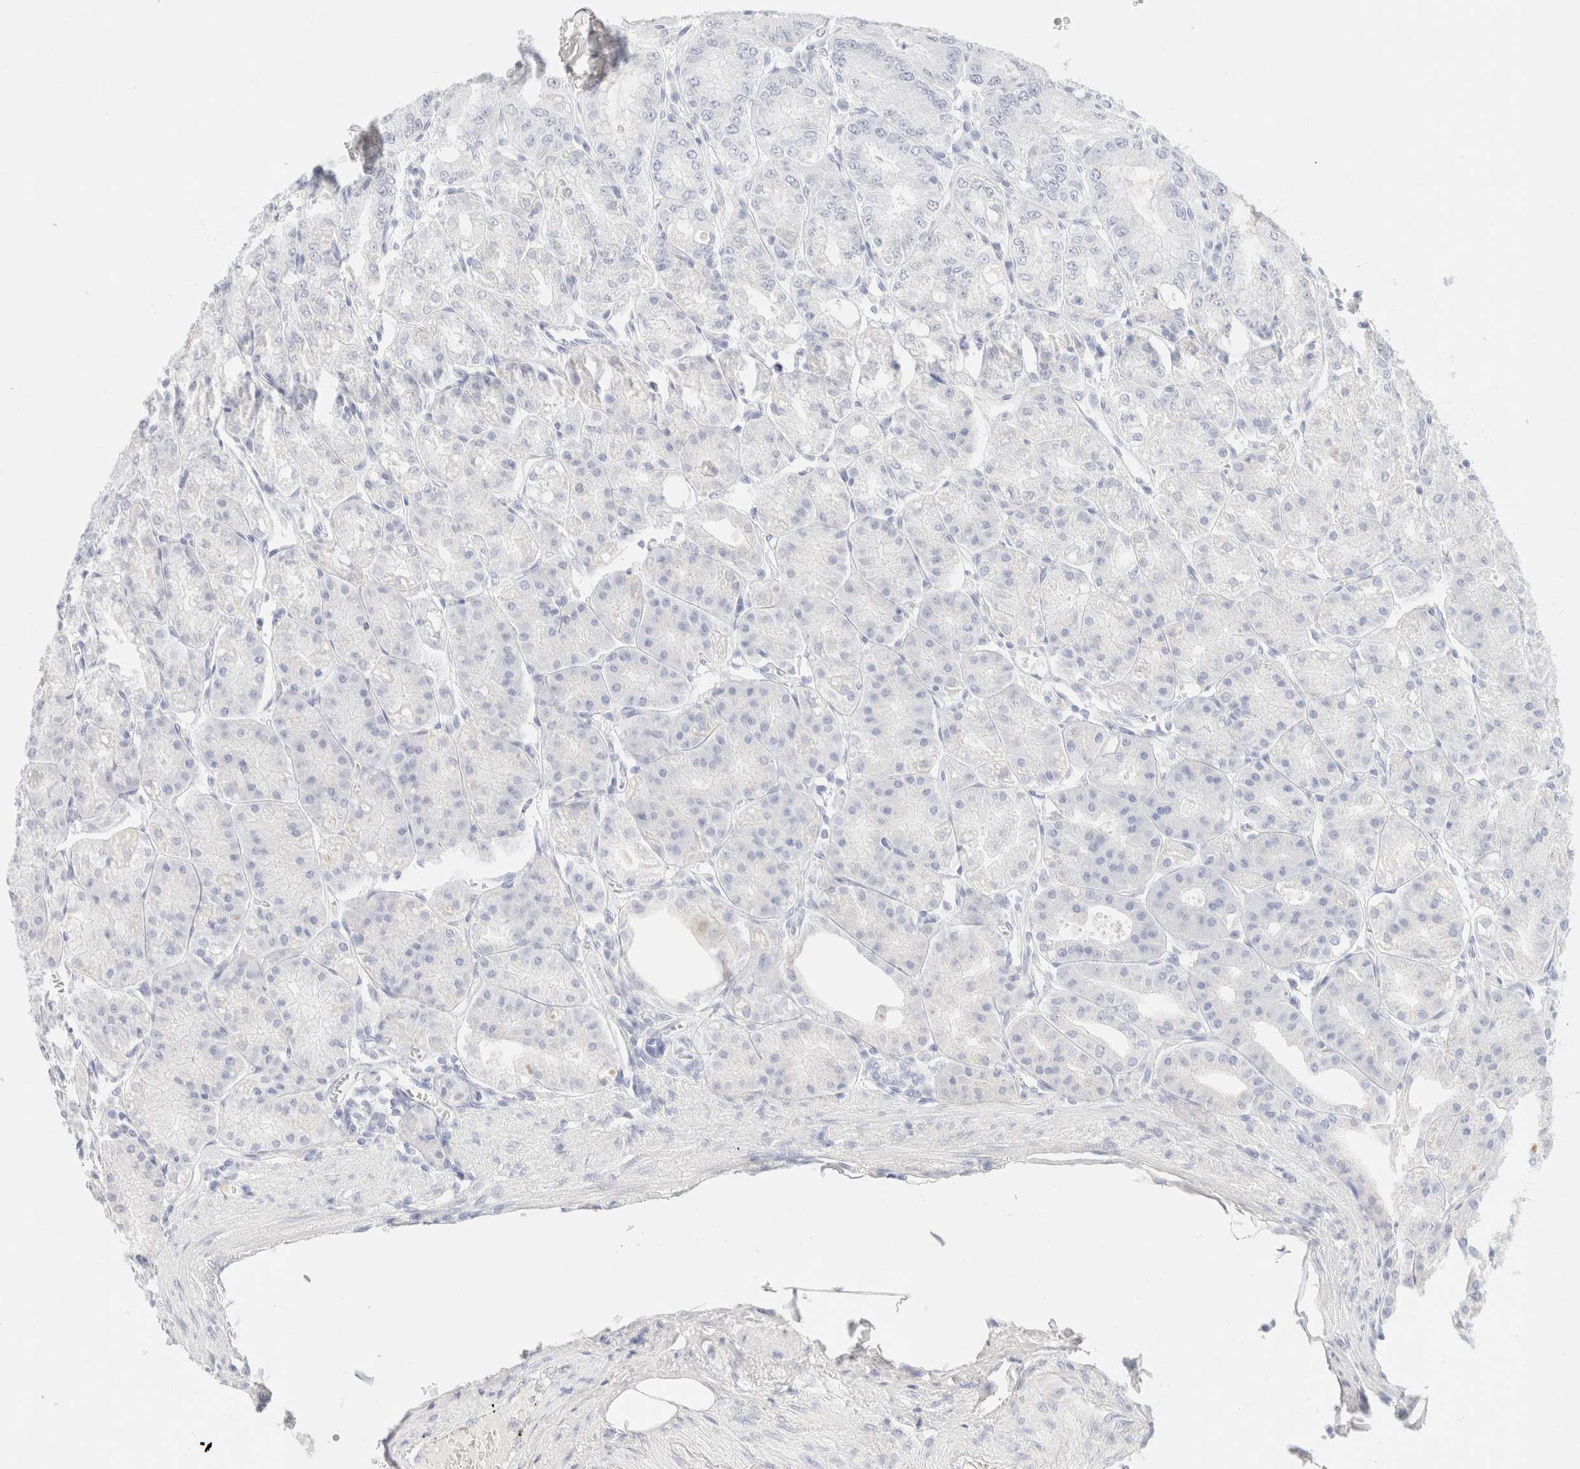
{"staining": {"intensity": "negative", "quantity": "none", "location": "none"}, "tissue": "stomach", "cell_type": "Glandular cells", "image_type": "normal", "snomed": [{"axis": "morphology", "description": "Normal tissue, NOS"}, {"axis": "topography", "description": "Stomach, lower"}], "caption": "This is an IHC image of benign human stomach. There is no staining in glandular cells.", "gene": "KRT15", "patient": {"sex": "male", "age": 71}}